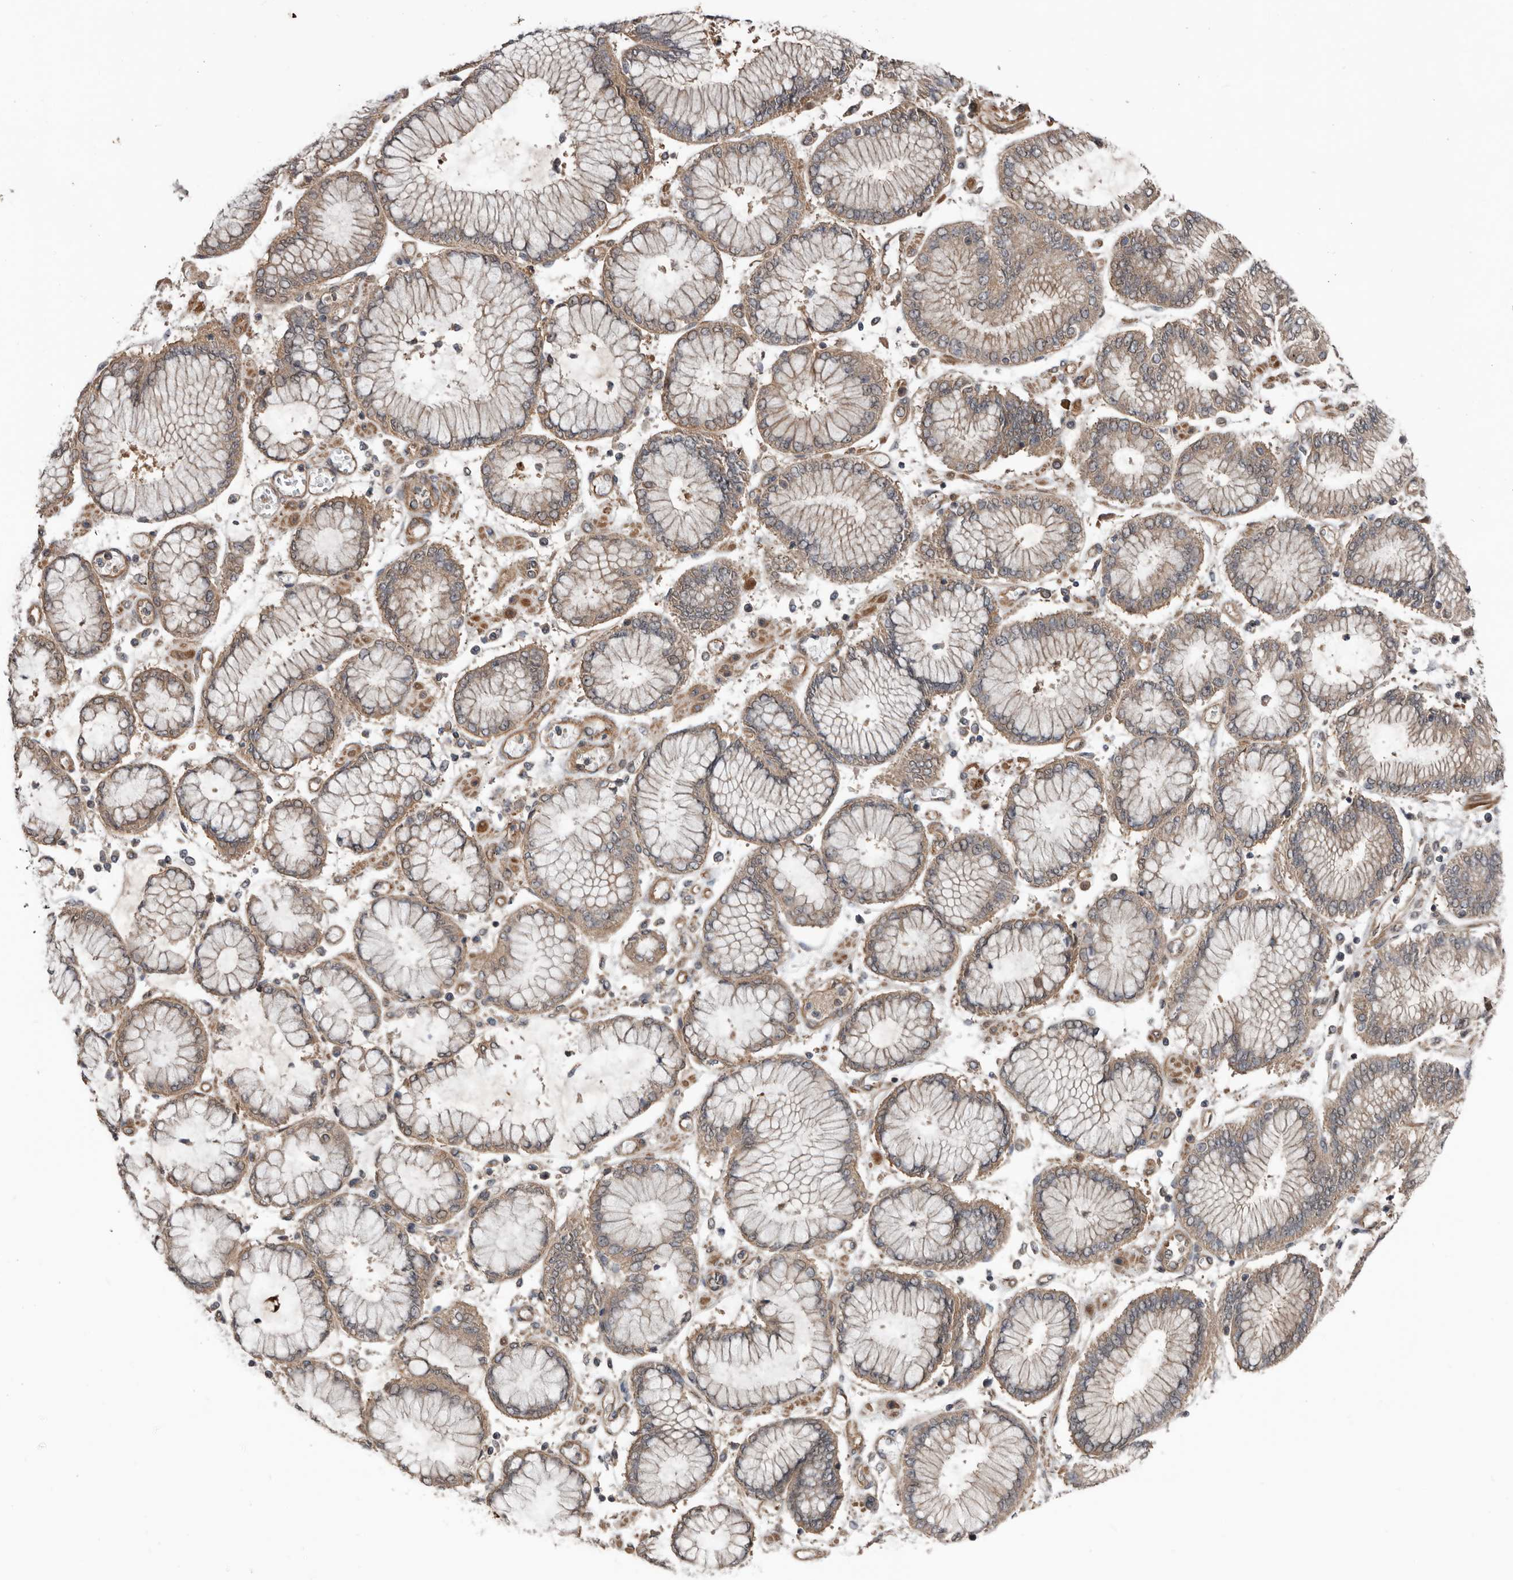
{"staining": {"intensity": "weak", "quantity": "25%-75%", "location": "cytoplasmic/membranous"}, "tissue": "stomach cancer", "cell_type": "Tumor cells", "image_type": "cancer", "snomed": [{"axis": "morphology", "description": "Adenocarcinoma, NOS"}, {"axis": "topography", "description": "Stomach"}], "caption": "A histopathology image of adenocarcinoma (stomach) stained for a protein shows weak cytoplasmic/membranous brown staining in tumor cells.", "gene": "DNAJB4", "patient": {"sex": "male", "age": 76}}